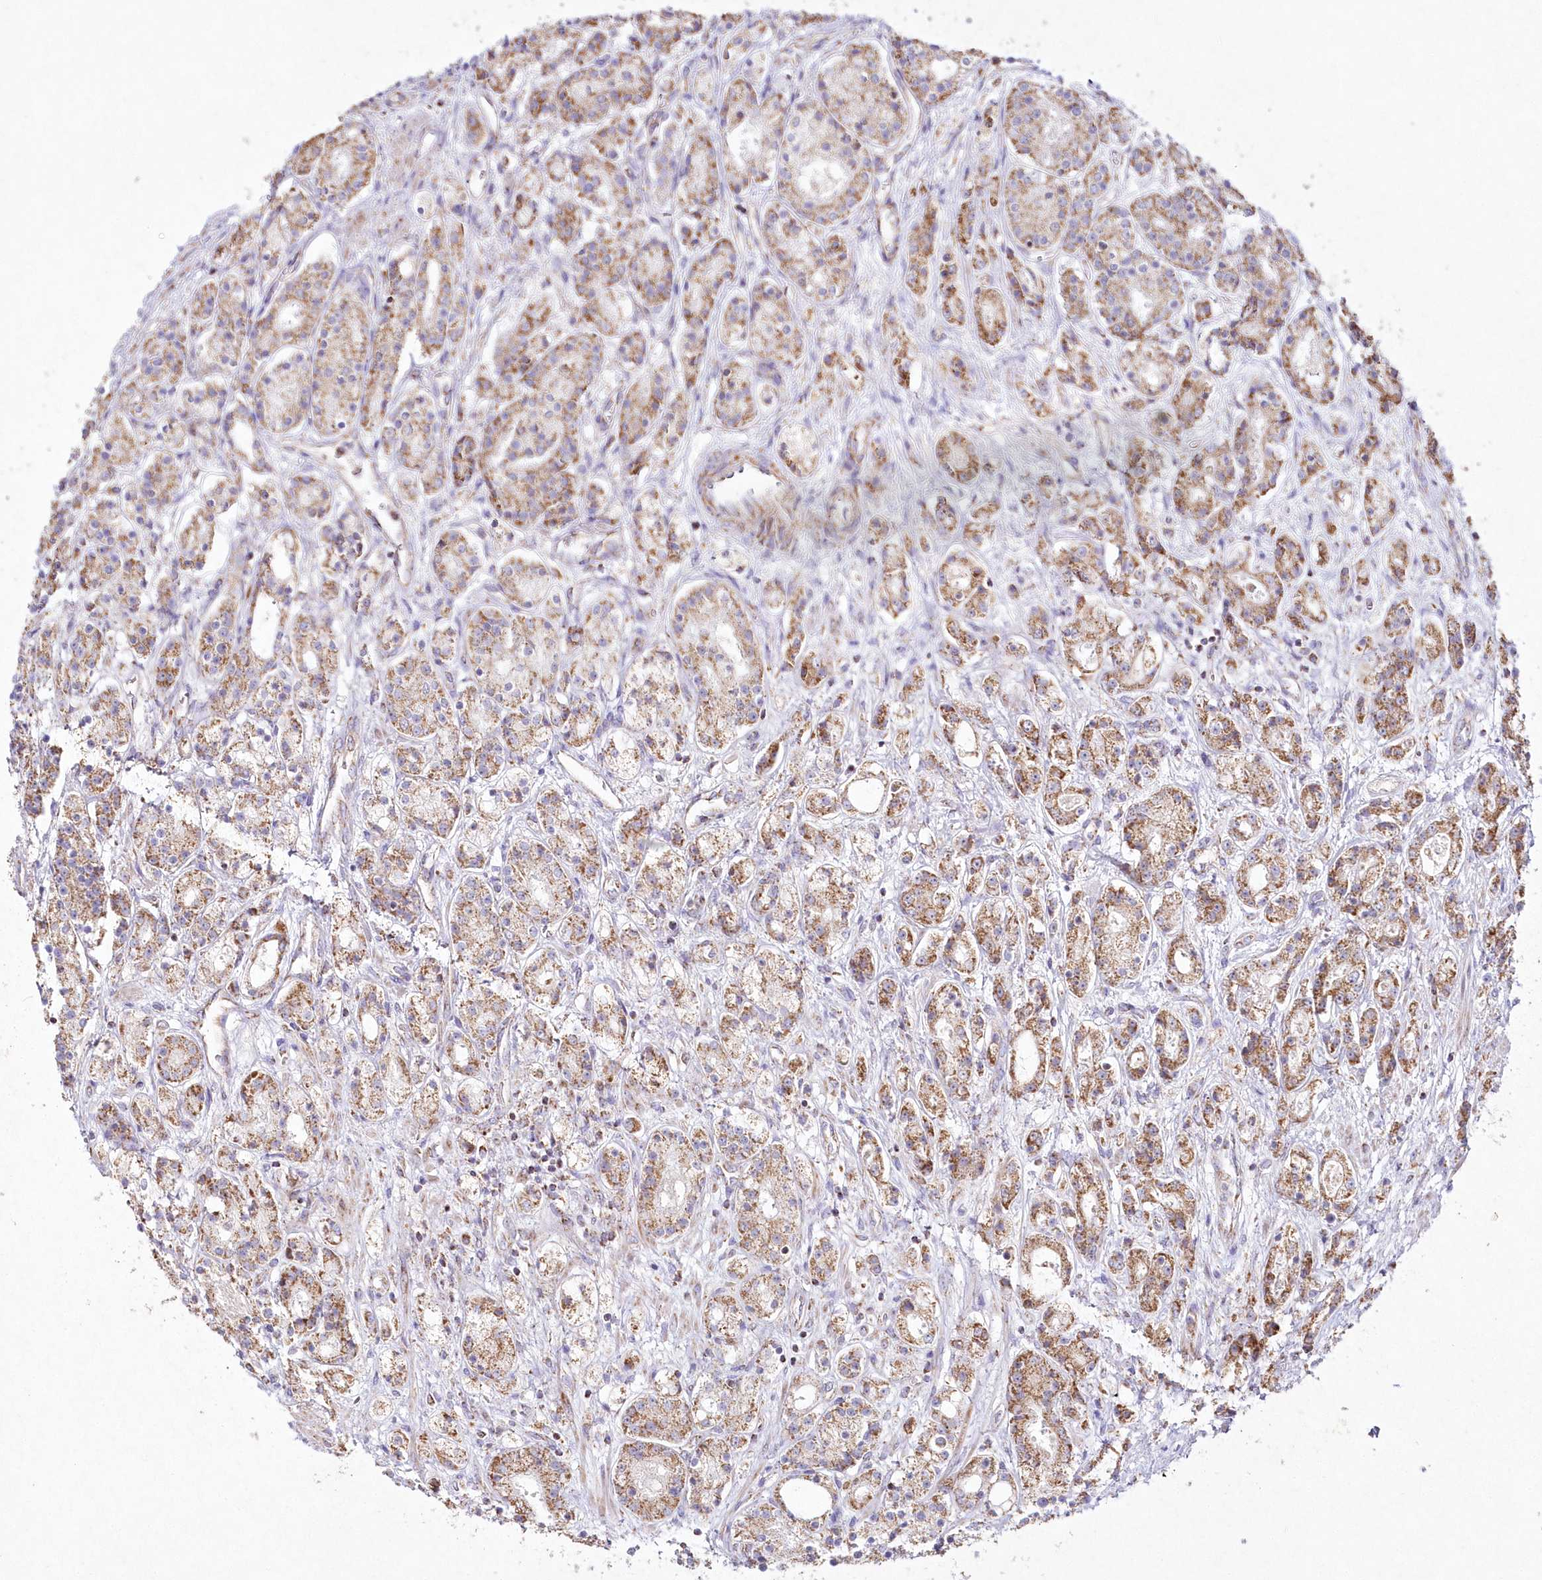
{"staining": {"intensity": "moderate", "quantity": ">75%", "location": "cytoplasmic/membranous"}, "tissue": "prostate cancer", "cell_type": "Tumor cells", "image_type": "cancer", "snomed": [{"axis": "morphology", "description": "Adenocarcinoma, High grade"}, {"axis": "topography", "description": "Prostate"}], "caption": "Prostate cancer was stained to show a protein in brown. There is medium levels of moderate cytoplasmic/membranous expression in approximately >75% of tumor cells.", "gene": "DNA2", "patient": {"sex": "male", "age": 60}}